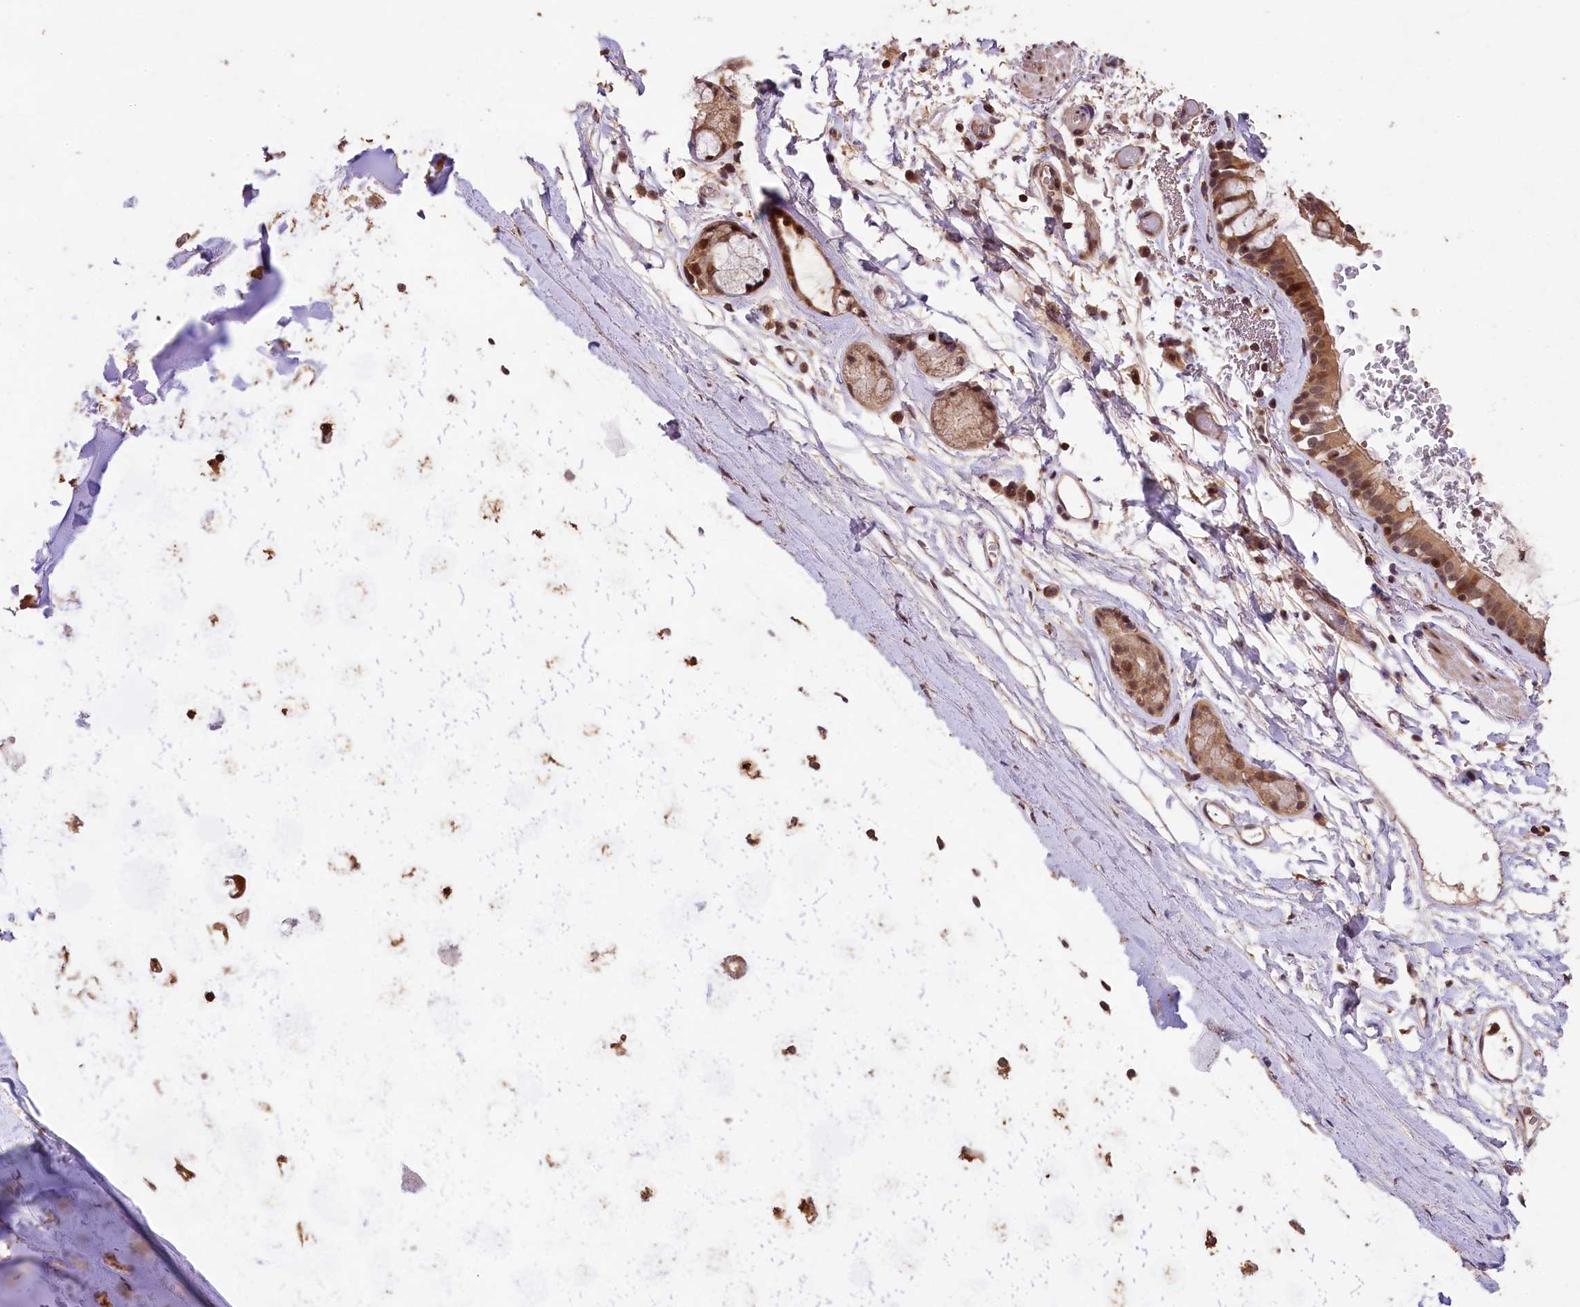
{"staining": {"intensity": "moderate", "quantity": ">75%", "location": "nuclear"}, "tissue": "adipose tissue", "cell_type": "Adipocytes", "image_type": "normal", "snomed": [{"axis": "morphology", "description": "Normal tissue, NOS"}, {"axis": "topography", "description": "Lymph node"}, {"axis": "topography", "description": "Bronchus"}], "caption": "Immunohistochemical staining of unremarkable adipose tissue exhibits >75% levels of moderate nuclear protein staining in about >75% of adipocytes. The protein of interest is stained brown, and the nuclei are stained in blue (DAB IHC with brightfield microscopy, high magnification).", "gene": "PHAF1", "patient": {"sex": "male", "age": 63}}